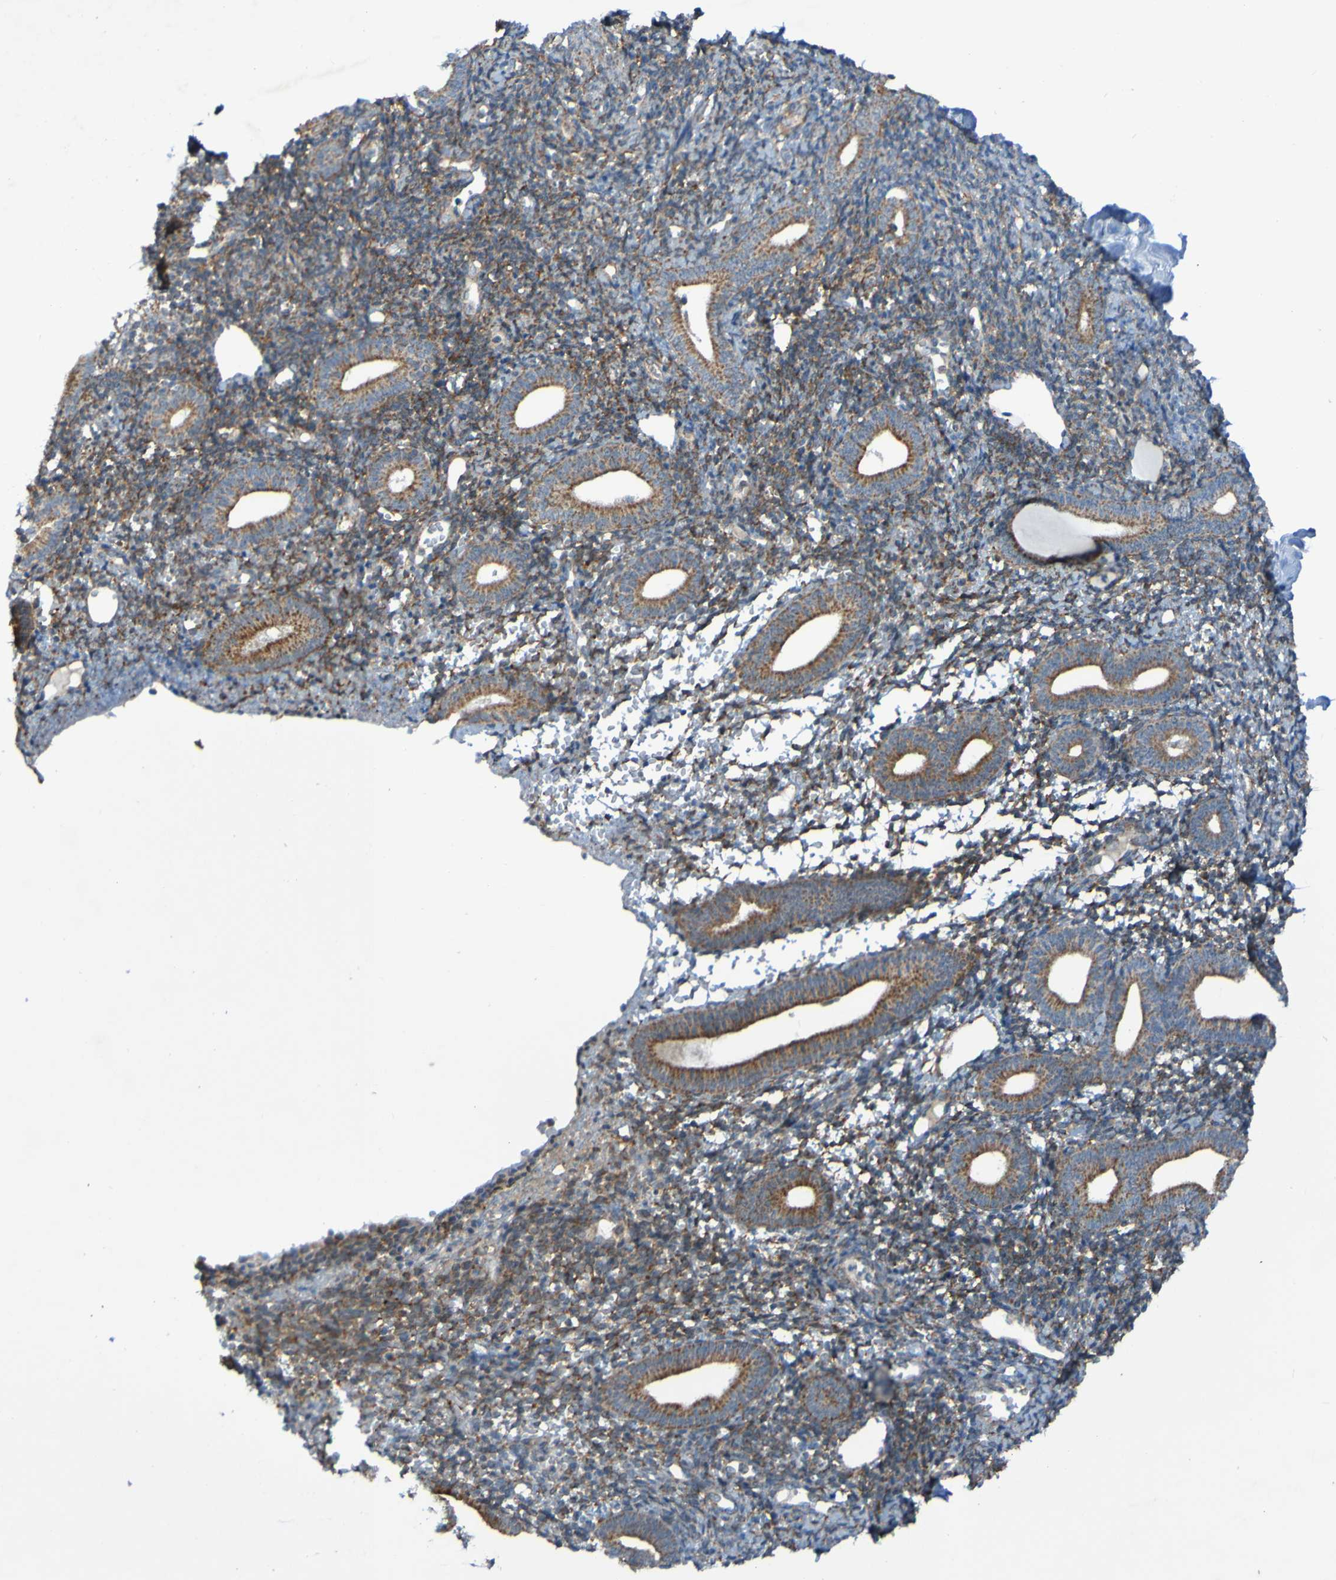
{"staining": {"intensity": "moderate", "quantity": "25%-75%", "location": "cytoplasmic/membranous"}, "tissue": "endometrium", "cell_type": "Cells in endometrial stroma", "image_type": "normal", "snomed": [{"axis": "morphology", "description": "Normal tissue, NOS"}, {"axis": "topography", "description": "Endometrium"}], "caption": "Unremarkable endometrium was stained to show a protein in brown. There is medium levels of moderate cytoplasmic/membranous positivity in about 25%-75% of cells in endometrial stroma. The protein of interest is shown in brown color, while the nuclei are stained blue.", "gene": "CCDC51", "patient": {"sex": "female", "age": 50}}